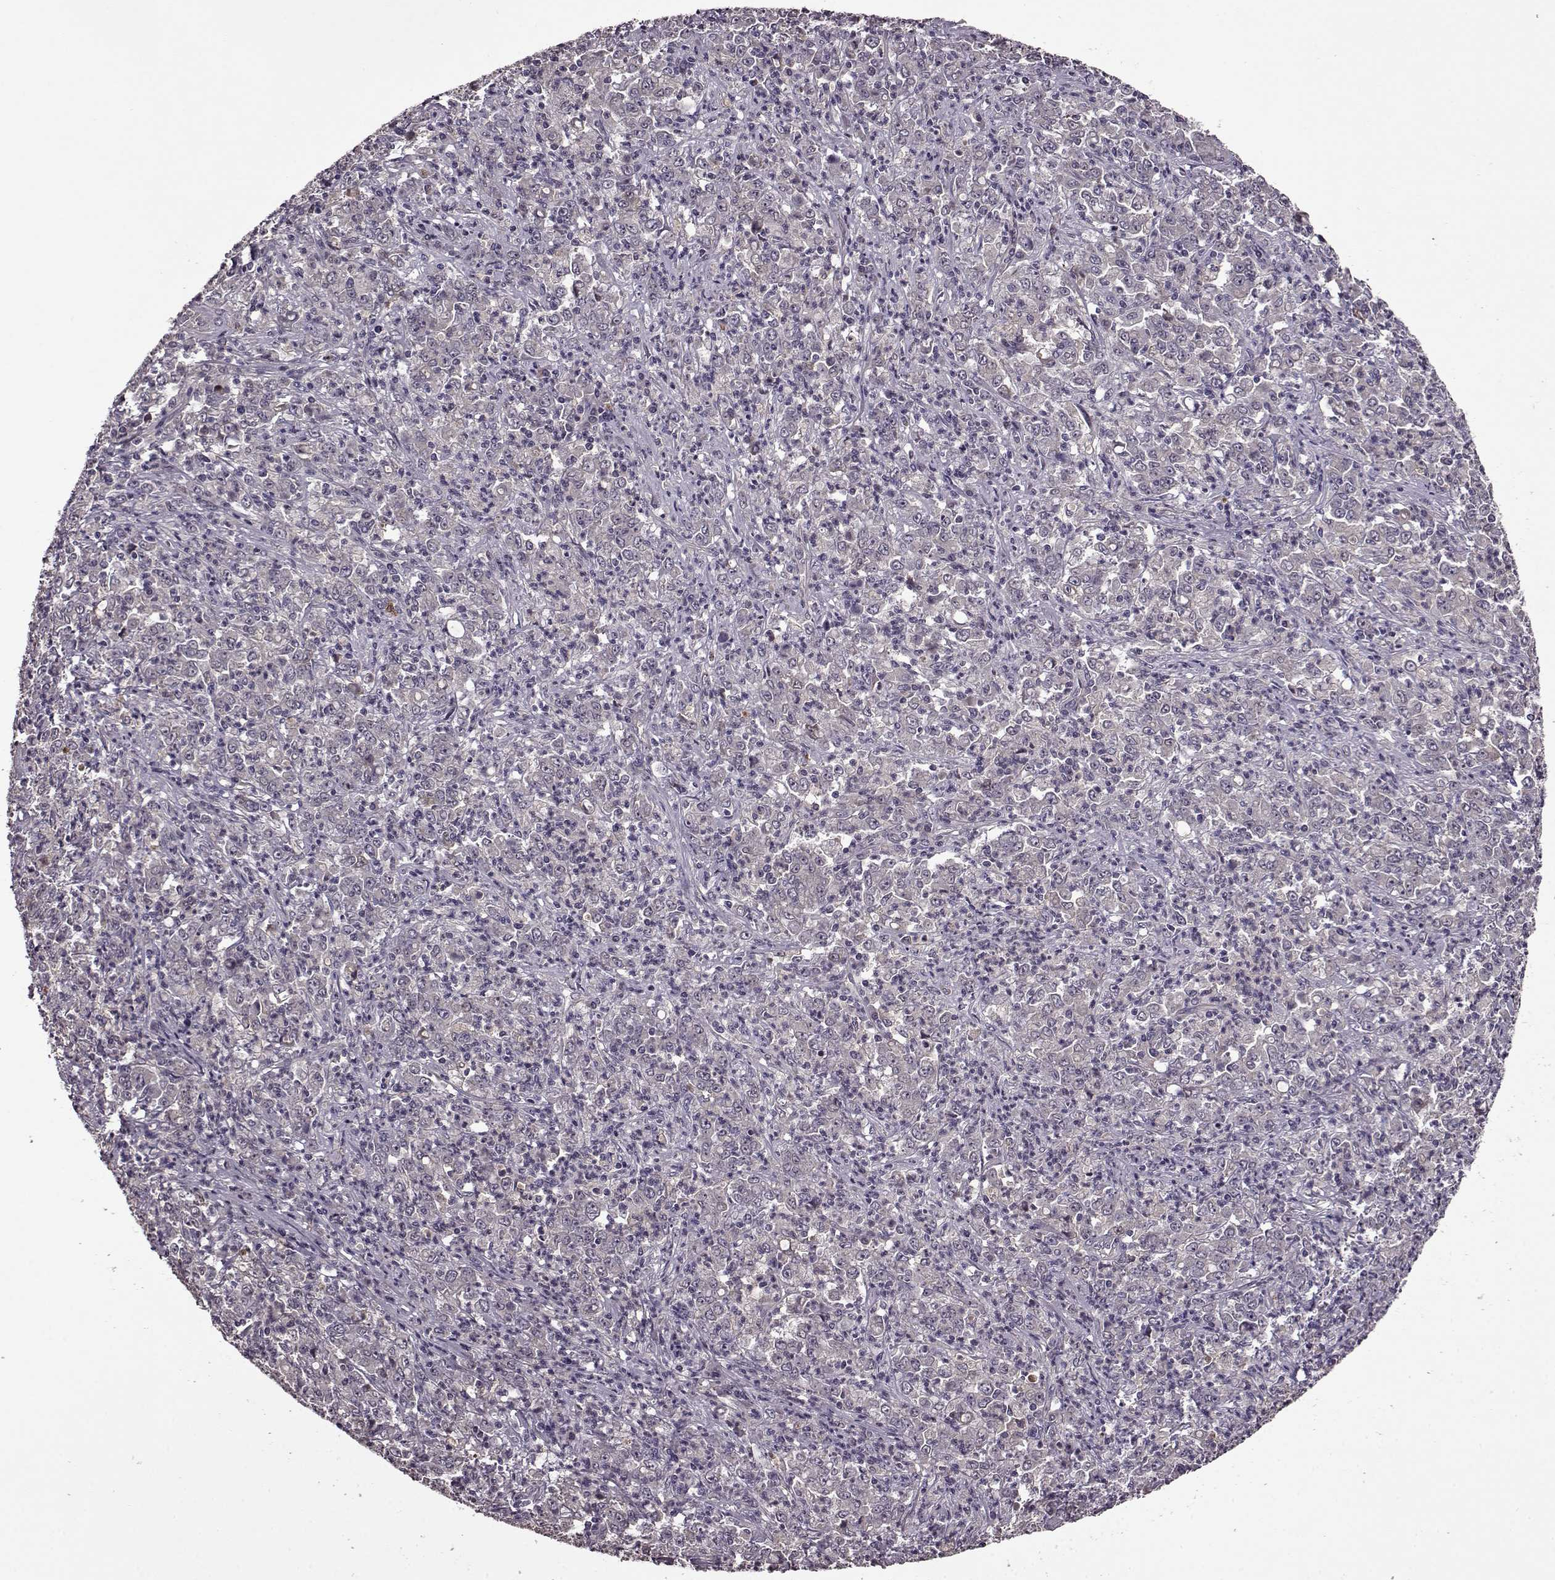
{"staining": {"intensity": "negative", "quantity": "none", "location": "none"}, "tissue": "stomach cancer", "cell_type": "Tumor cells", "image_type": "cancer", "snomed": [{"axis": "morphology", "description": "Adenocarcinoma, NOS"}, {"axis": "topography", "description": "Stomach, lower"}], "caption": "IHC of adenocarcinoma (stomach) shows no positivity in tumor cells.", "gene": "MAIP1", "patient": {"sex": "female", "age": 71}}